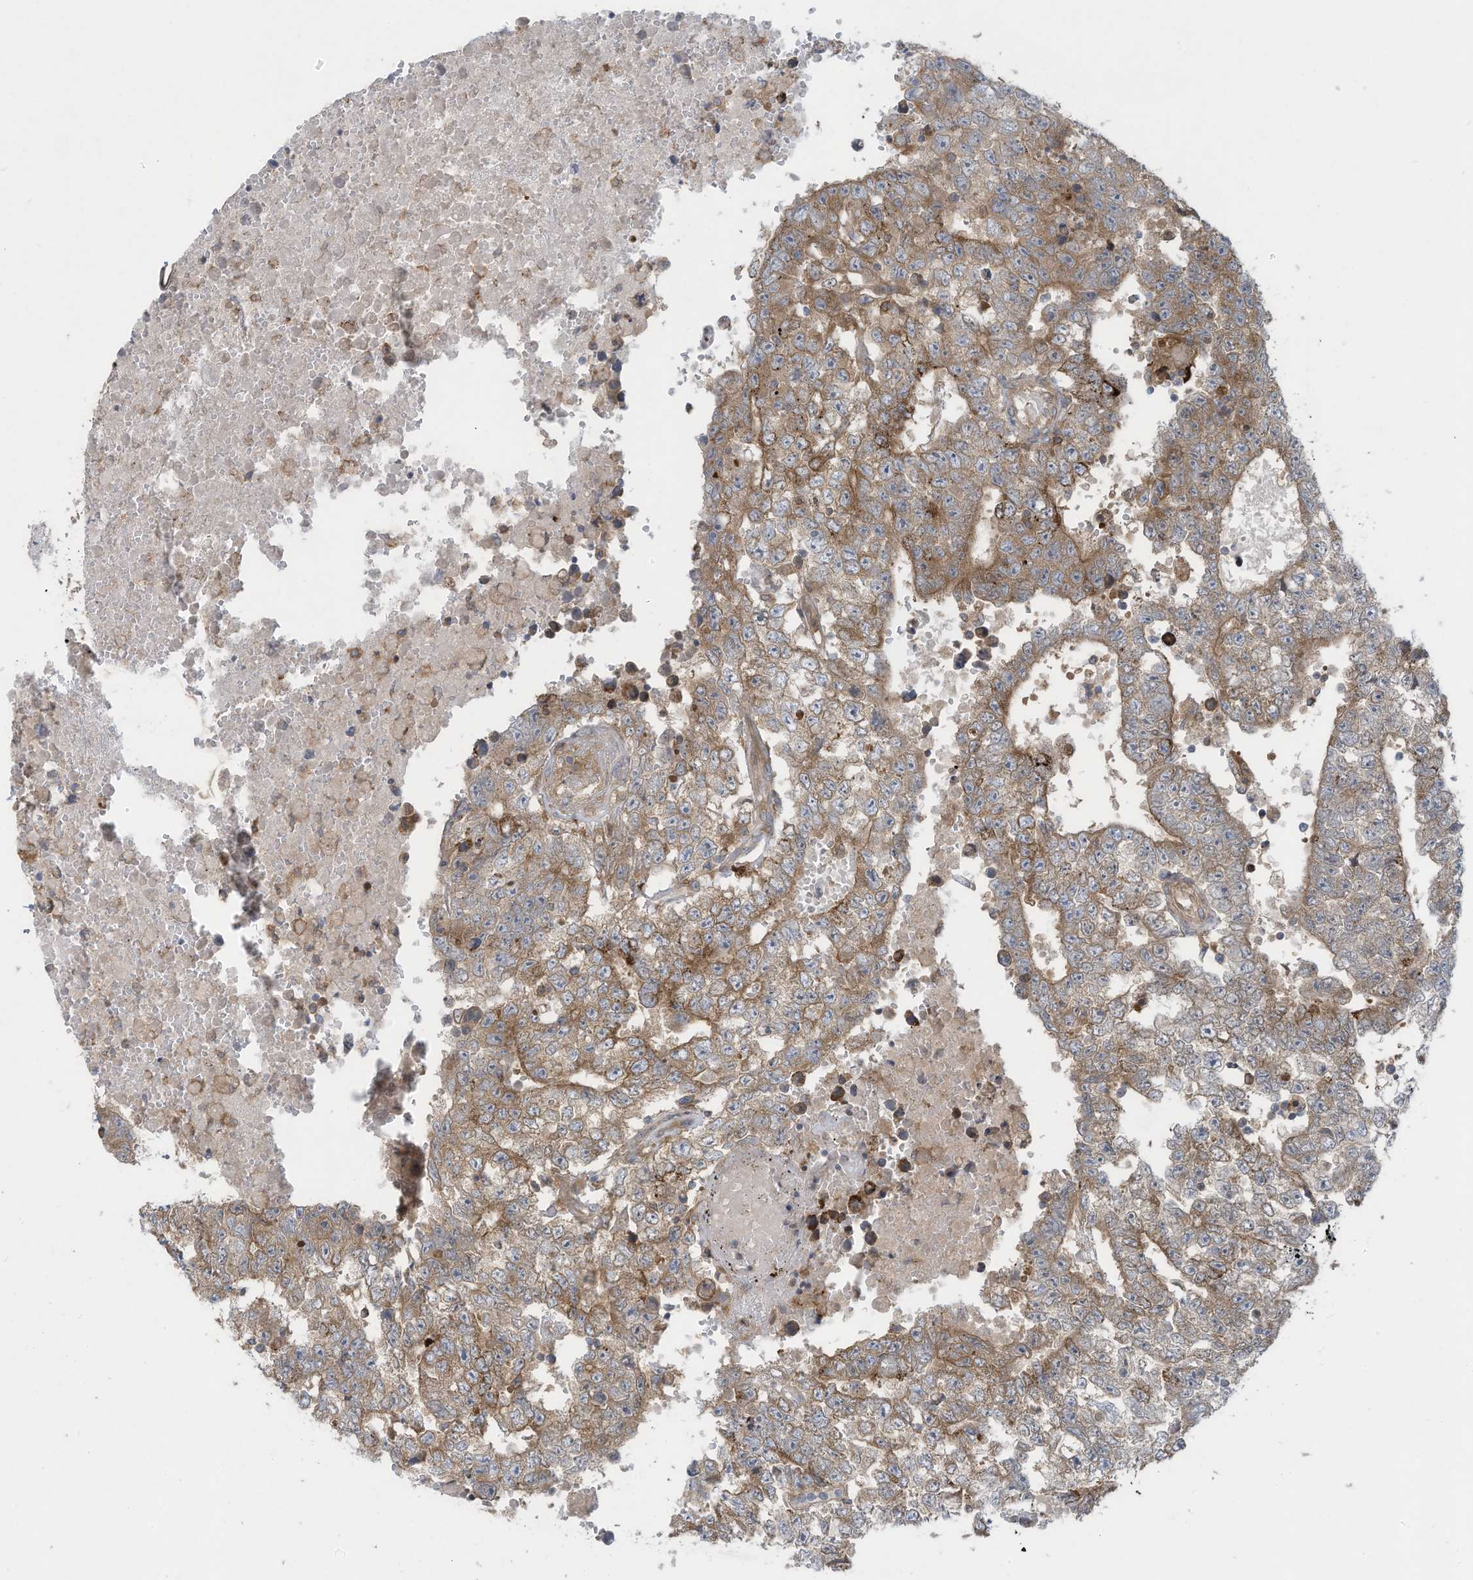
{"staining": {"intensity": "moderate", "quantity": ">75%", "location": "cytoplasmic/membranous"}, "tissue": "testis cancer", "cell_type": "Tumor cells", "image_type": "cancer", "snomed": [{"axis": "morphology", "description": "Carcinoma, Embryonal, NOS"}, {"axis": "topography", "description": "Testis"}], "caption": "Moderate cytoplasmic/membranous staining is appreciated in about >75% of tumor cells in embryonal carcinoma (testis).", "gene": "ADI1", "patient": {"sex": "male", "age": 25}}